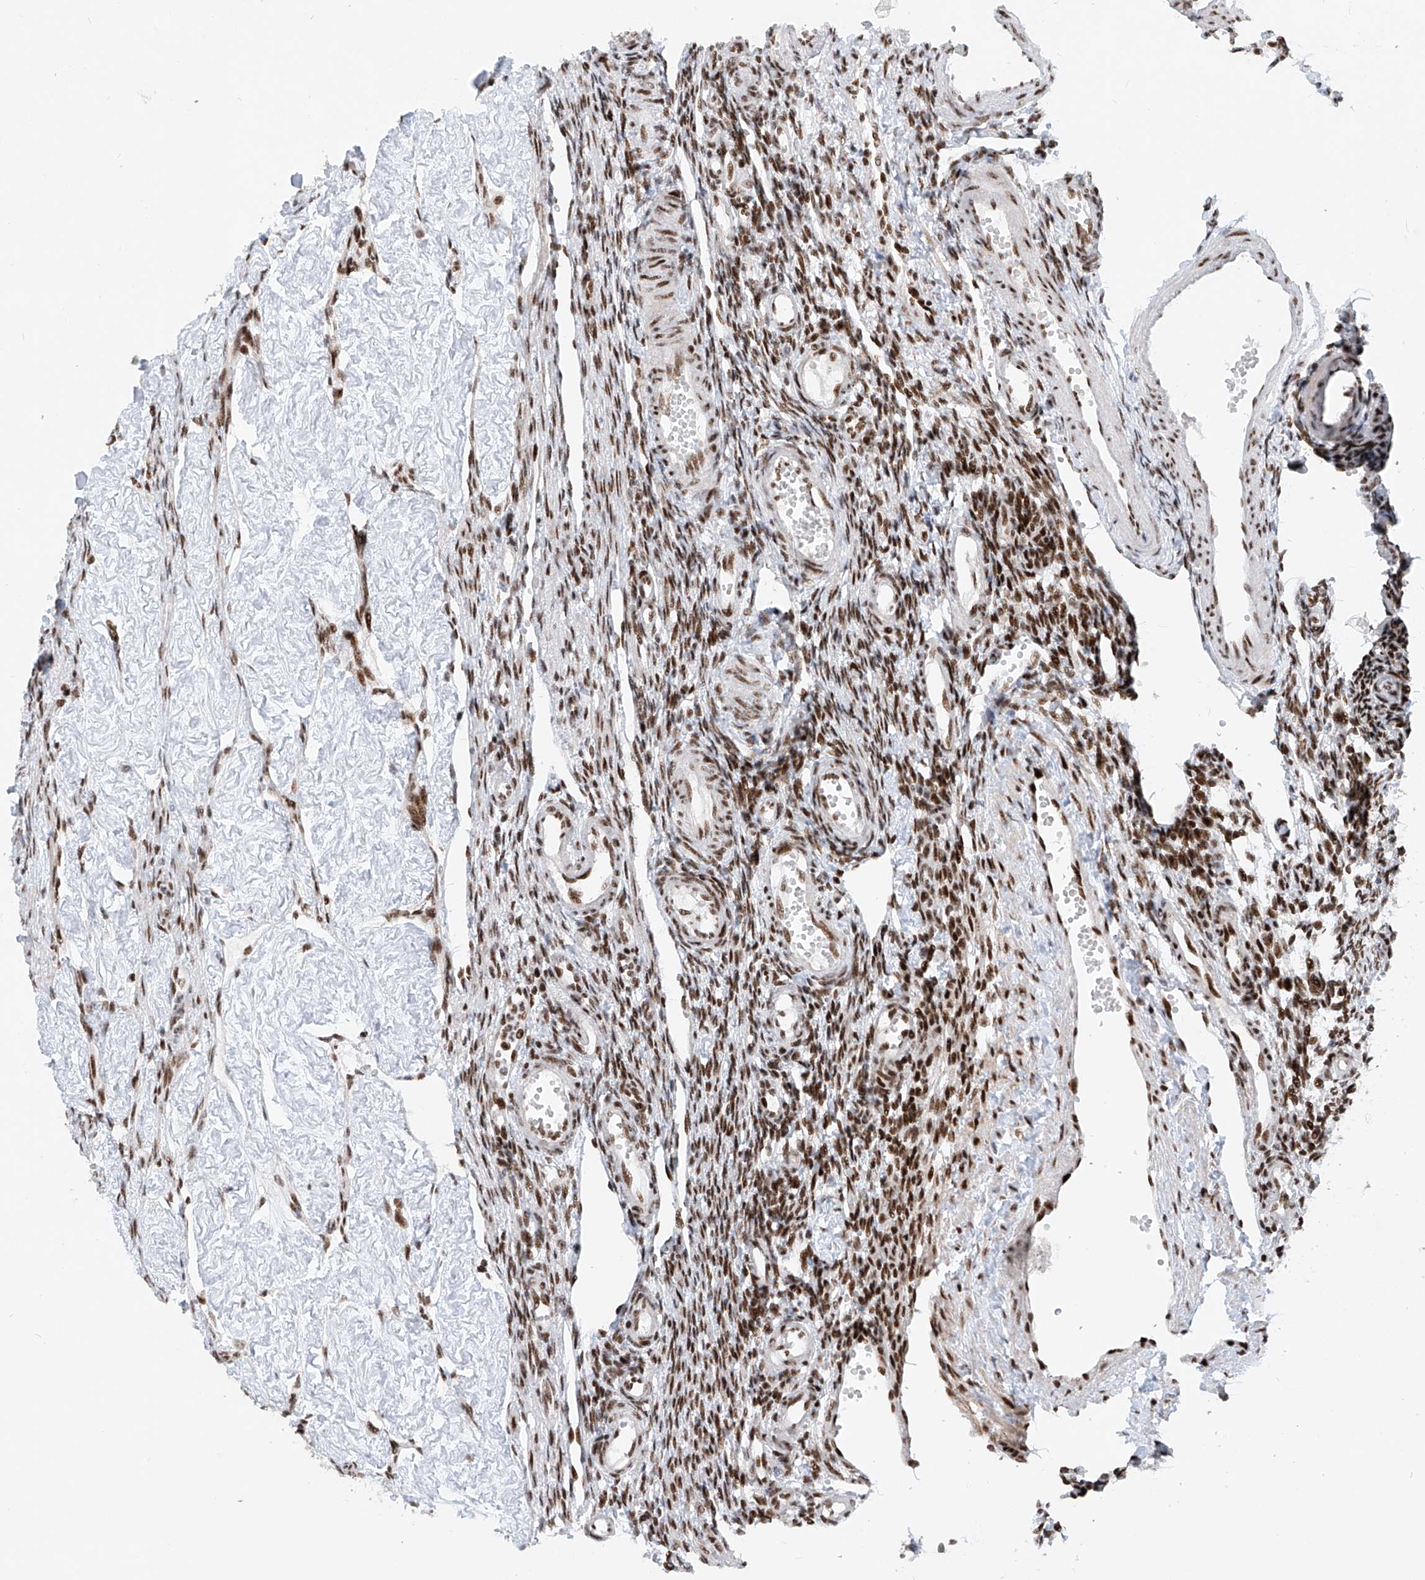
{"staining": {"intensity": "negative", "quantity": "none", "location": "none"}, "tissue": "ovary", "cell_type": "Follicle cells", "image_type": "normal", "snomed": [{"axis": "morphology", "description": "Normal tissue, NOS"}, {"axis": "morphology", "description": "Cyst, NOS"}, {"axis": "topography", "description": "Ovary"}], "caption": "Immunohistochemical staining of unremarkable human ovary shows no significant staining in follicle cells. (DAB (3,3'-diaminobenzidine) immunohistochemistry (IHC) with hematoxylin counter stain).", "gene": "TAF4", "patient": {"sex": "female", "age": 33}}